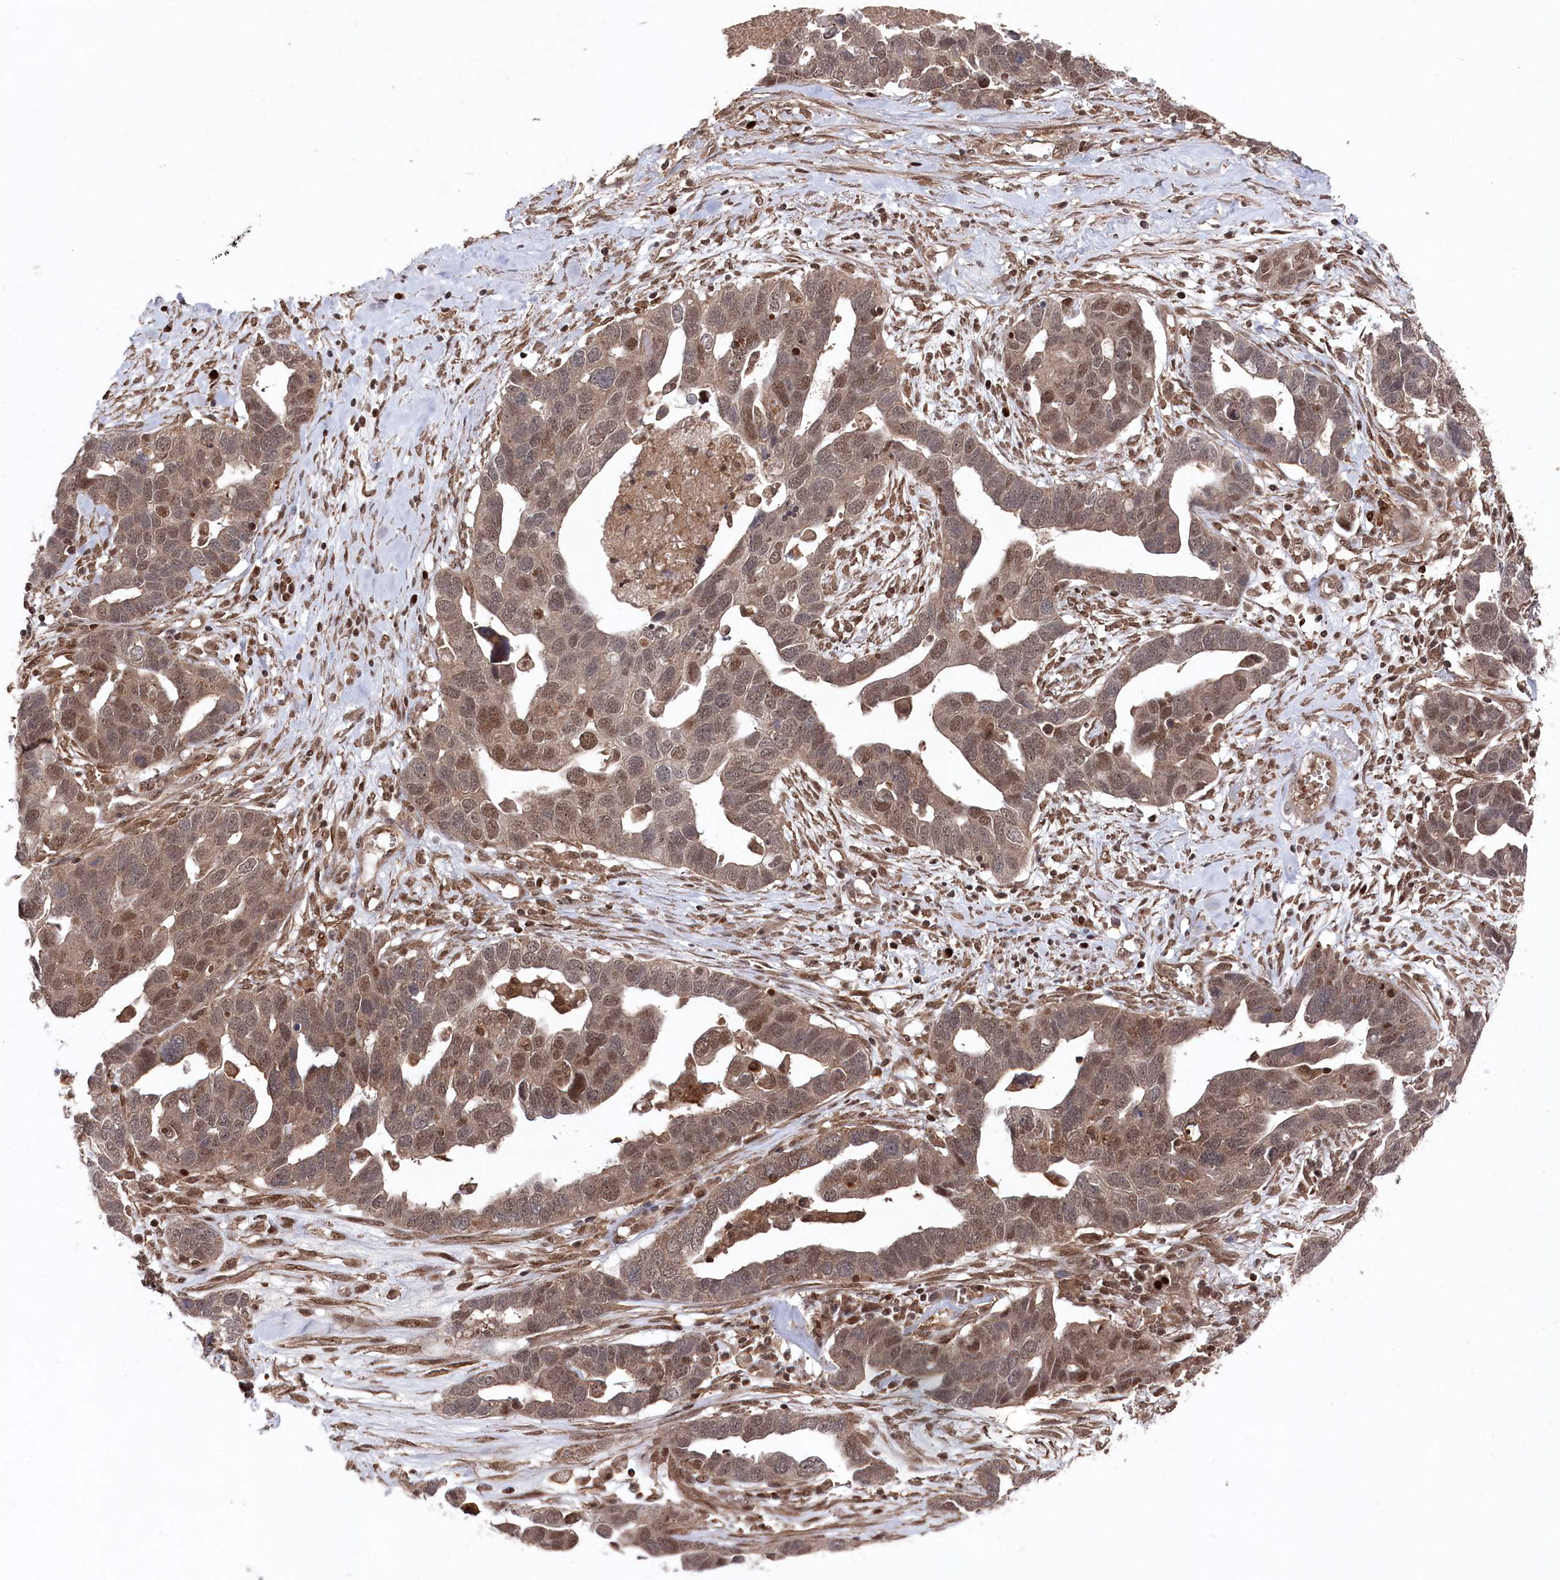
{"staining": {"intensity": "moderate", "quantity": ">75%", "location": "nuclear"}, "tissue": "ovarian cancer", "cell_type": "Tumor cells", "image_type": "cancer", "snomed": [{"axis": "morphology", "description": "Cystadenocarcinoma, serous, NOS"}, {"axis": "topography", "description": "Ovary"}], "caption": "Immunohistochemical staining of serous cystadenocarcinoma (ovarian) reveals moderate nuclear protein staining in approximately >75% of tumor cells.", "gene": "BORCS7", "patient": {"sex": "female", "age": 54}}